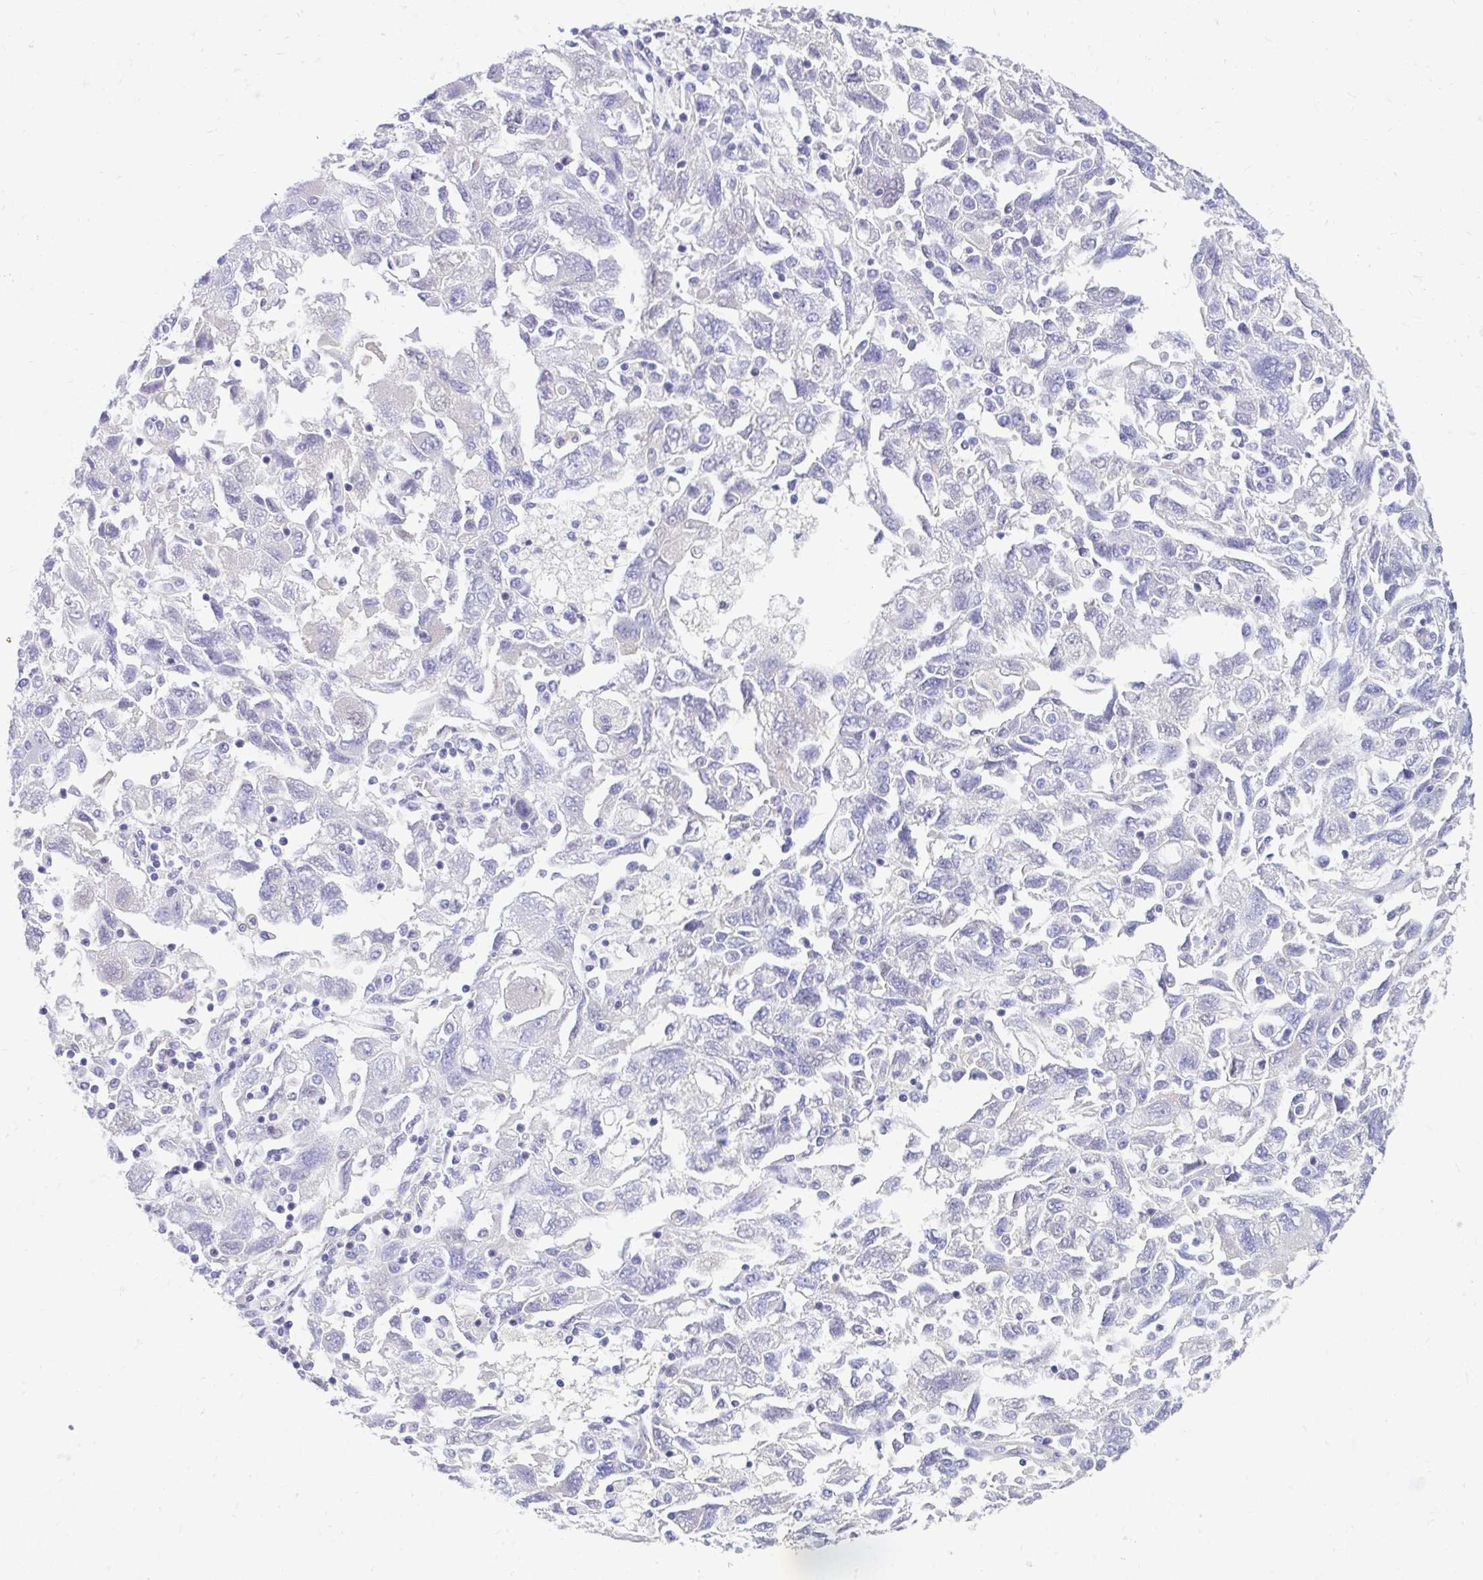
{"staining": {"intensity": "negative", "quantity": "none", "location": "none"}, "tissue": "ovarian cancer", "cell_type": "Tumor cells", "image_type": "cancer", "snomed": [{"axis": "morphology", "description": "Carcinoma, NOS"}, {"axis": "morphology", "description": "Cystadenocarcinoma, serous, NOS"}, {"axis": "topography", "description": "Ovary"}], "caption": "This image is of ovarian cancer (carcinoma) stained with immunohistochemistry (IHC) to label a protein in brown with the nuclei are counter-stained blue. There is no positivity in tumor cells. The staining is performed using DAB brown chromogen with nuclei counter-stained in using hematoxylin.", "gene": "SMIM9", "patient": {"sex": "female", "age": 69}}